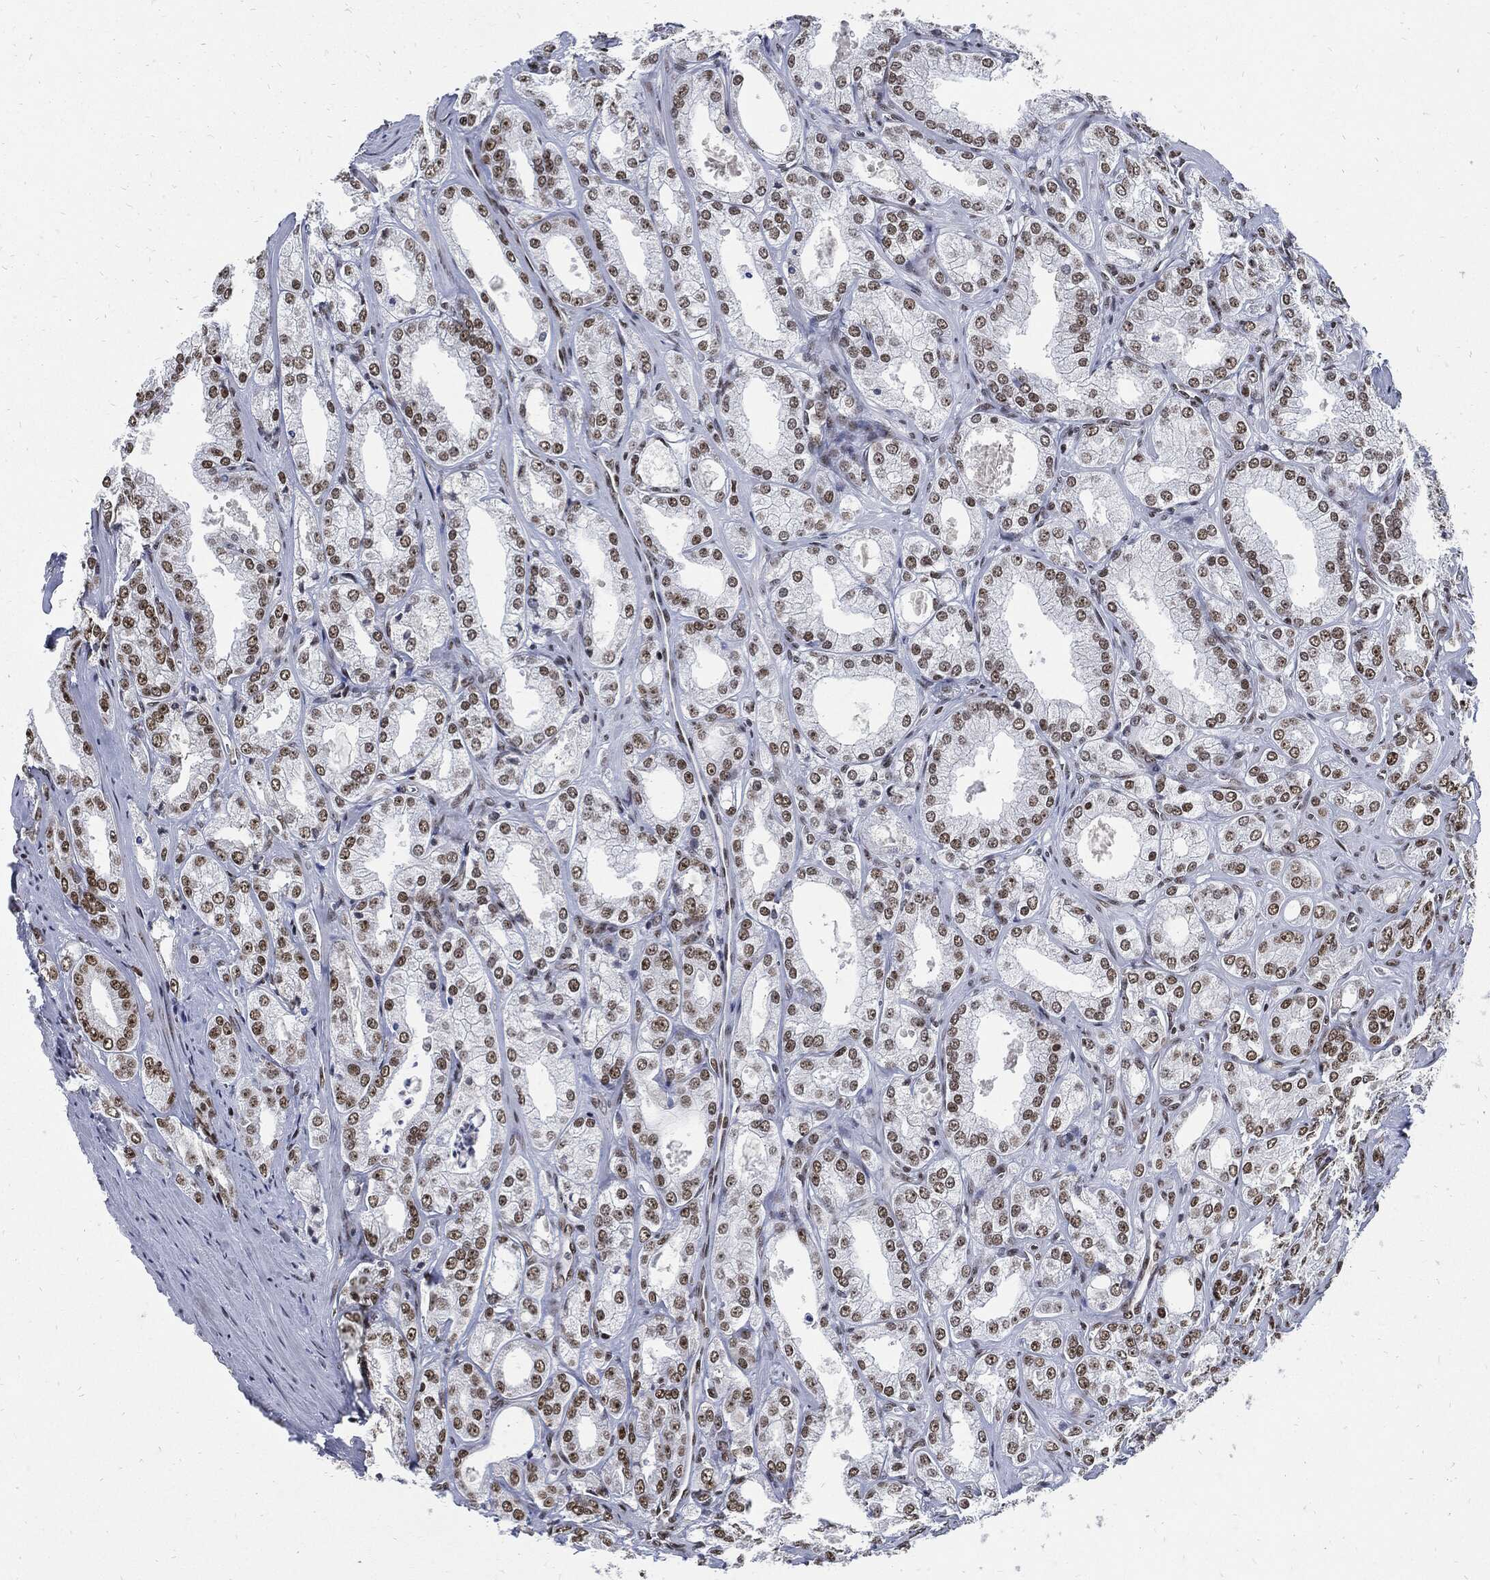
{"staining": {"intensity": "moderate", "quantity": "25%-75%", "location": "nuclear"}, "tissue": "prostate cancer", "cell_type": "Tumor cells", "image_type": "cancer", "snomed": [{"axis": "morphology", "description": "Adenocarcinoma, NOS"}, {"axis": "morphology", "description": "Adenocarcinoma, High grade"}, {"axis": "topography", "description": "Prostate"}], "caption": "This histopathology image demonstrates immunohistochemistry staining of human adenocarcinoma (prostate), with medium moderate nuclear expression in about 25%-75% of tumor cells.", "gene": "TERF2", "patient": {"sex": "male", "age": 70}}